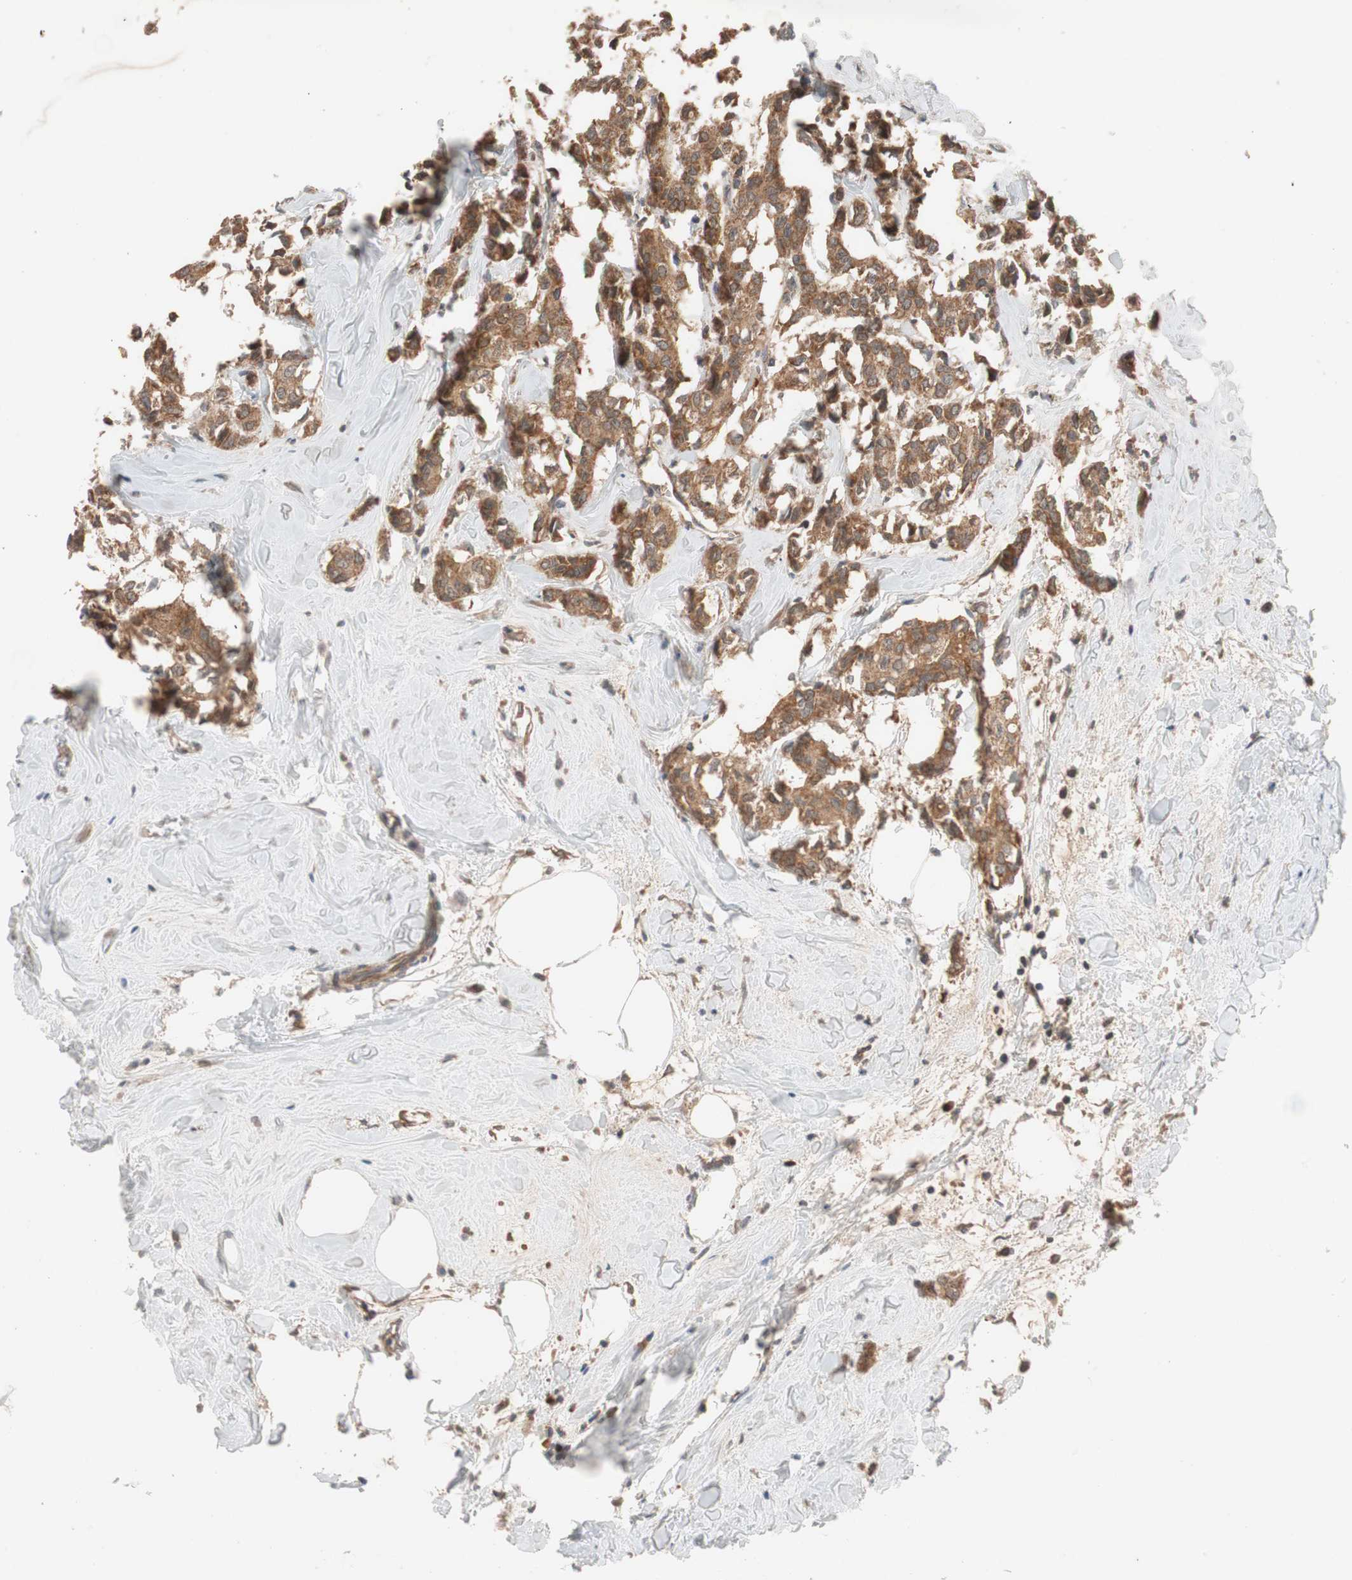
{"staining": {"intensity": "moderate", "quantity": ">75%", "location": "cytoplasmic/membranous"}, "tissue": "breast cancer", "cell_type": "Tumor cells", "image_type": "cancer", "snomed": [{"axis": "morphology", "description": "Duct carcinoma"}, {"axis": "topography", "description": "Breast"}], "caption": "Breast cancer stained with a brown dye exhibits moderate cytoplasmic/membranous positive expression in about >75% of tumor cells.", "gene": "HMBS", "patient": {"sex": "female", "age": 84}}